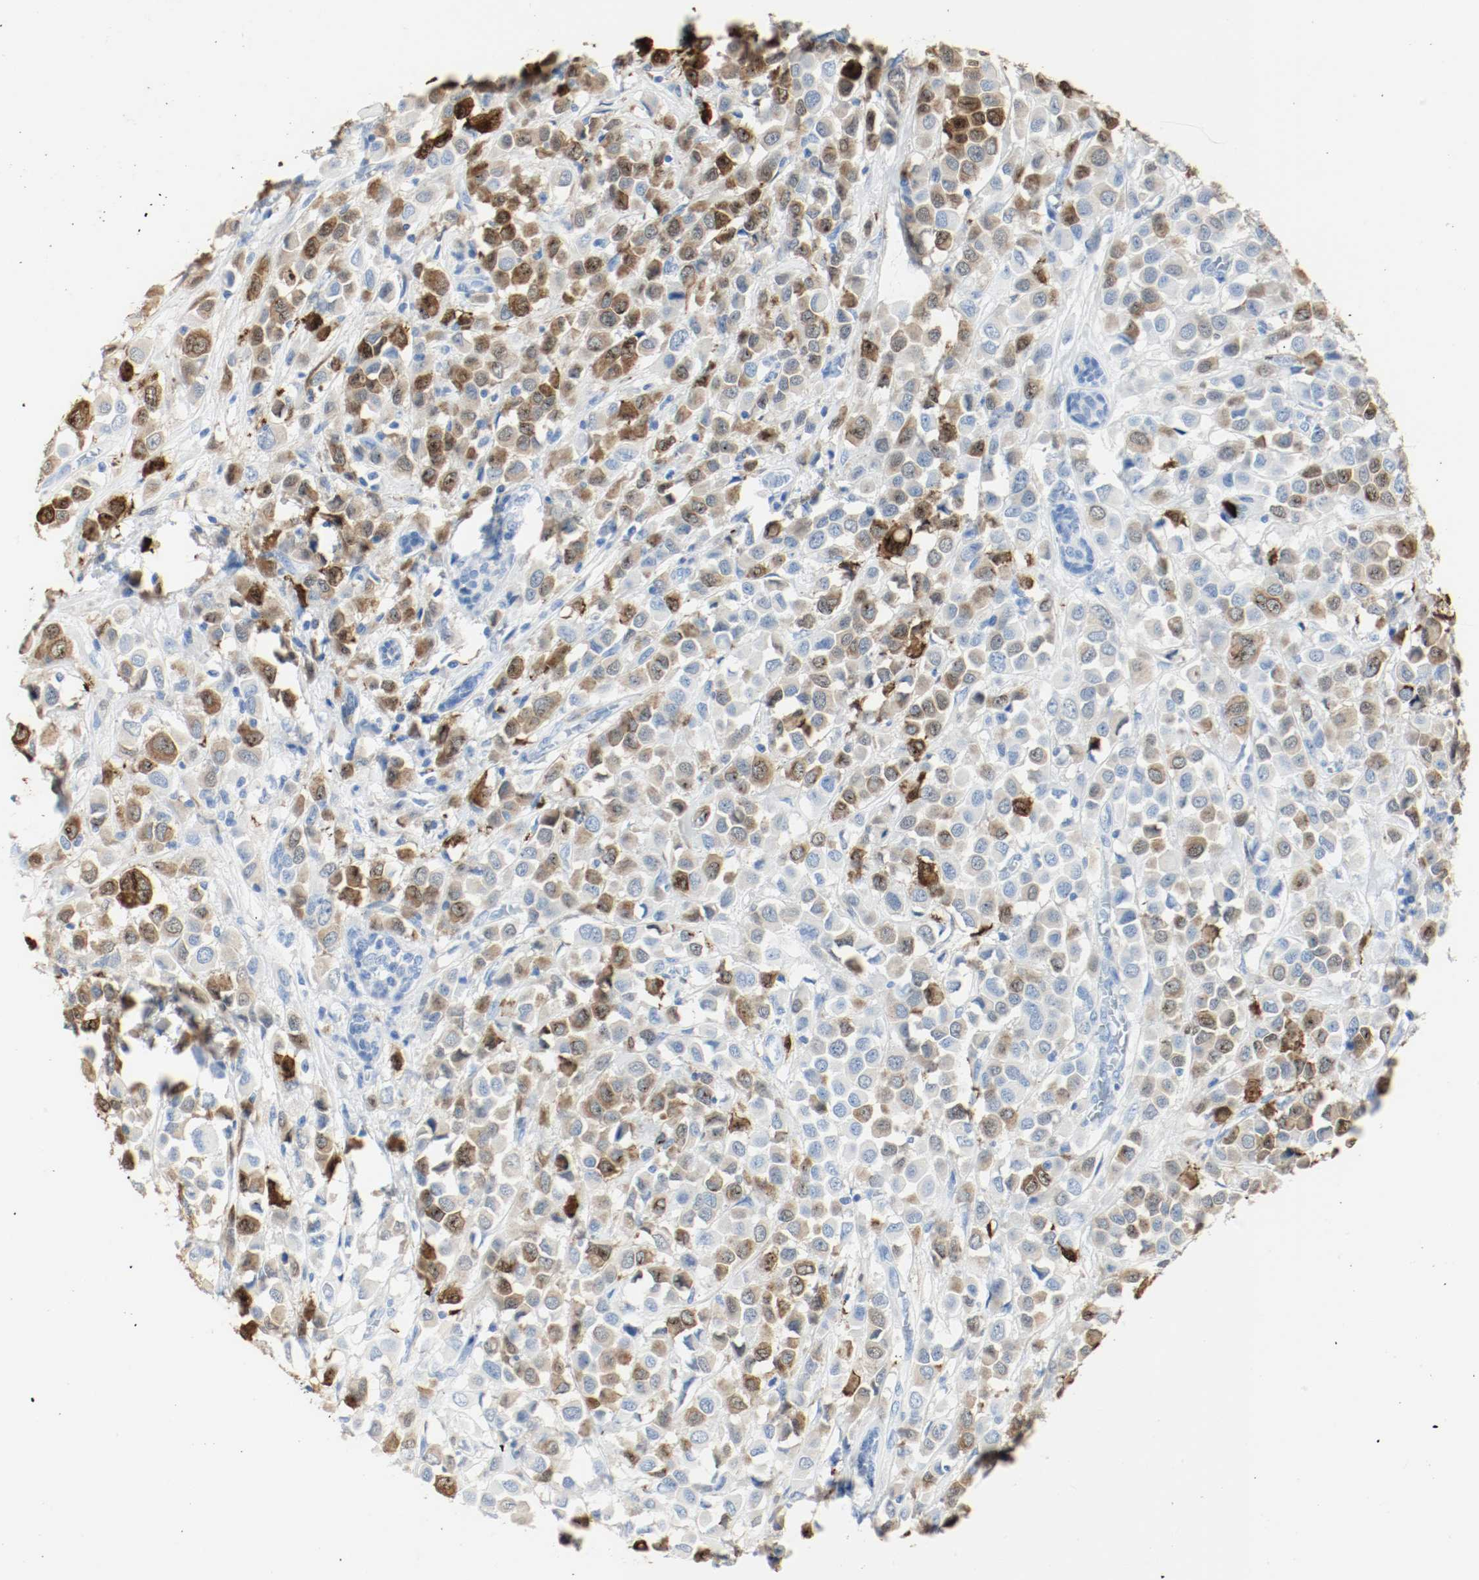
{"staining": {"intensity": "moderate", "quantity": "25%-75%", "location": "cytoplasmic/membranous"}, "tissue": "breast cancer", "cell_type": "Tumor cells", "image_type": "cancer", "snomed": [{"axis": "morphology", "description": "Duct carcinoma"}, {"axis": "topography", "description": "Breast"}], "caption": "Moderate cytoplasmic/membranous protein staining is present in approximately 25%-75% of tumor cells in breast cancer (invasive ductal carcinoma).", "gene": "S100A9", "patient": {"sex": "female", "age": 61}}